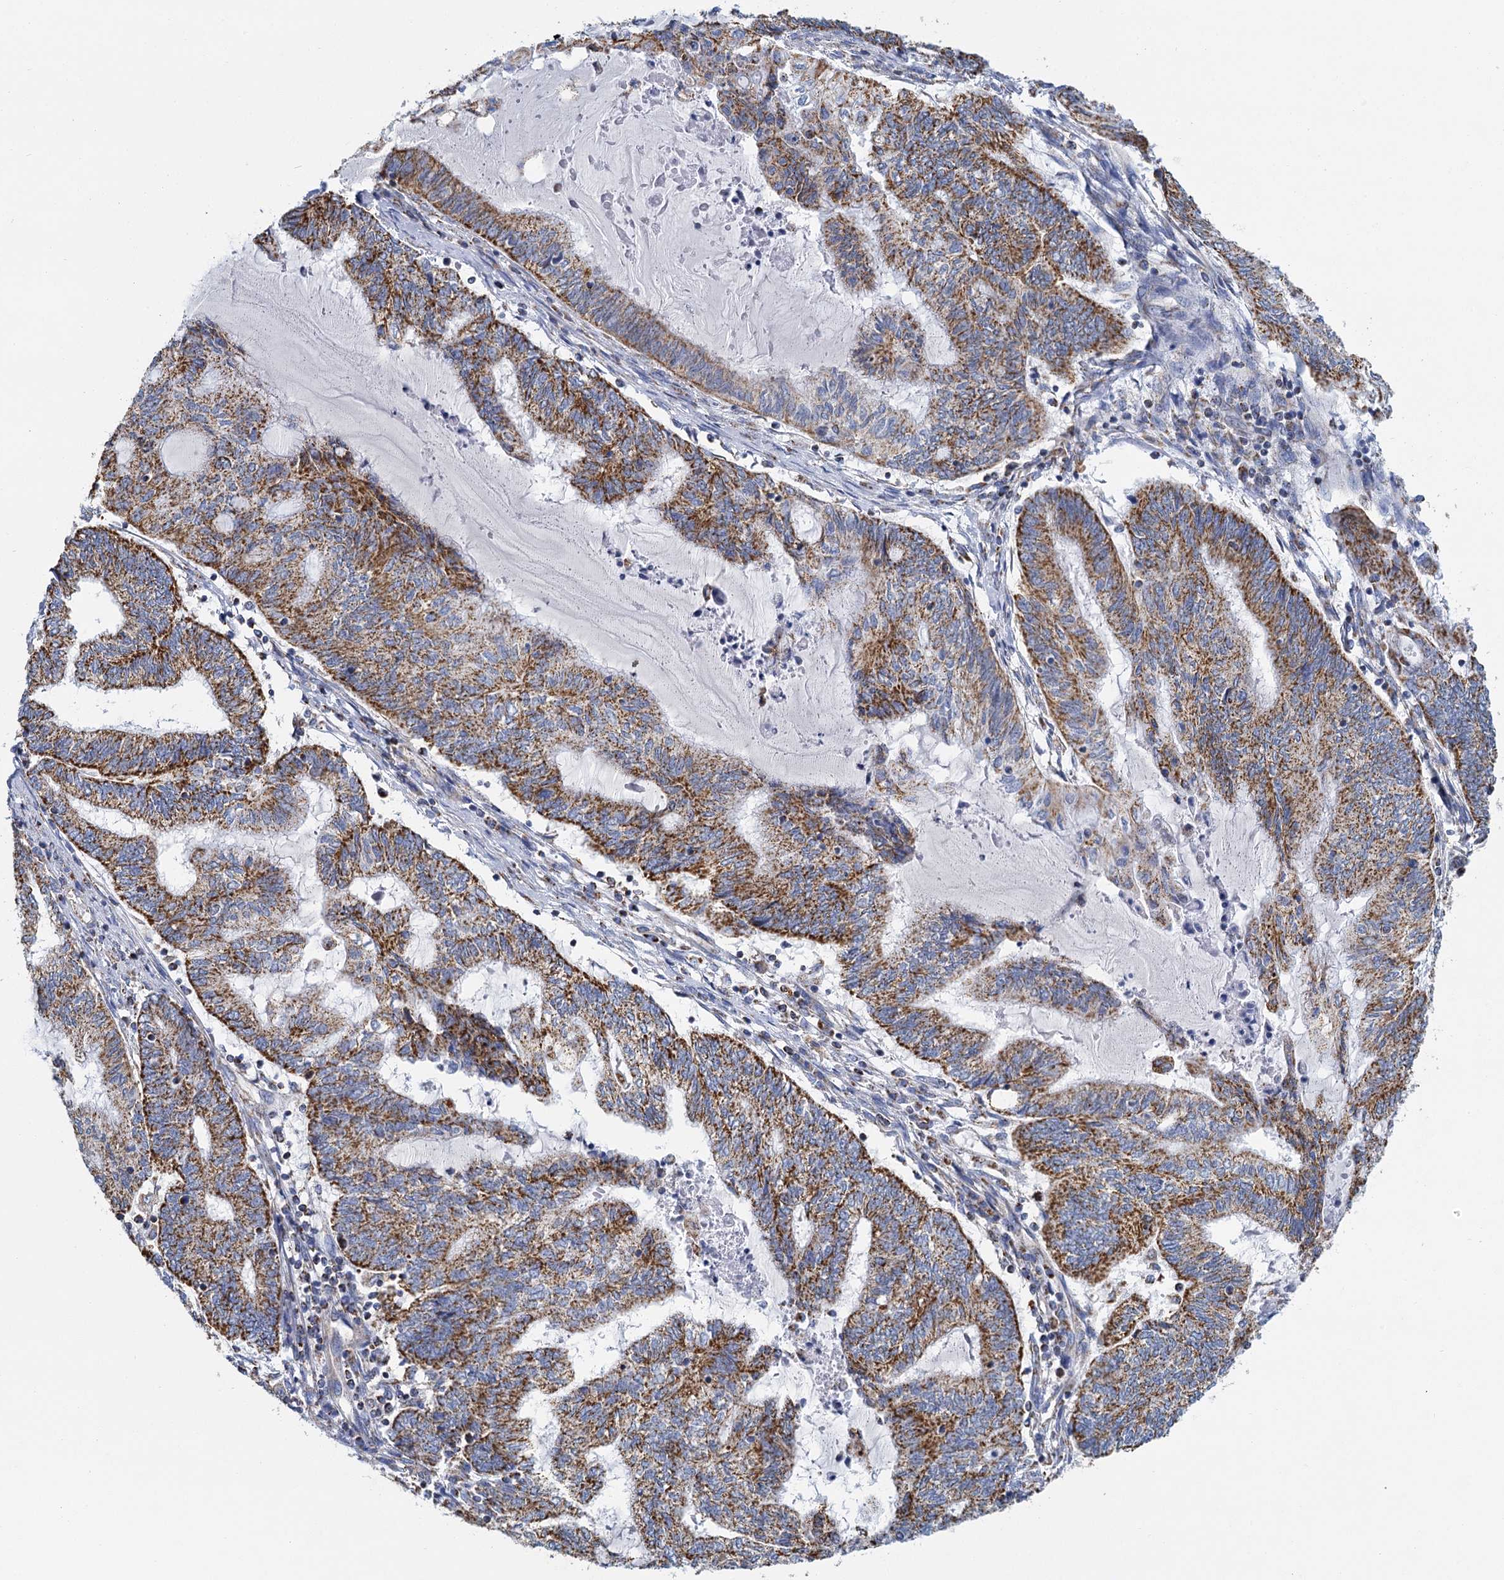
{"staining": {"intensity": "strong", "quantity": ">75%", "location": "cytoplasmic/membranous"}, "tissue": "endometrial cancer", "cell_type": "Tumor cells", "image_type": "cancer", "snomed": [{"axis": "morphology", "description": "Adenocarcinoma, NOS"}, {"axis": "topography", "description": "Uterus"}, {"axis": "topography", "description": "Endometrium"}], "caption": "This image reveals endometrial cancer stained with immunohistochemistry (IHC) to label a protein in brown. The cytoplasmic/membranous of tumor cells show strong positivity for the protein. Nuclei are counter-stained blue.", "gene": "CCP110", "patient": {"sex": "female", "age": 70}}